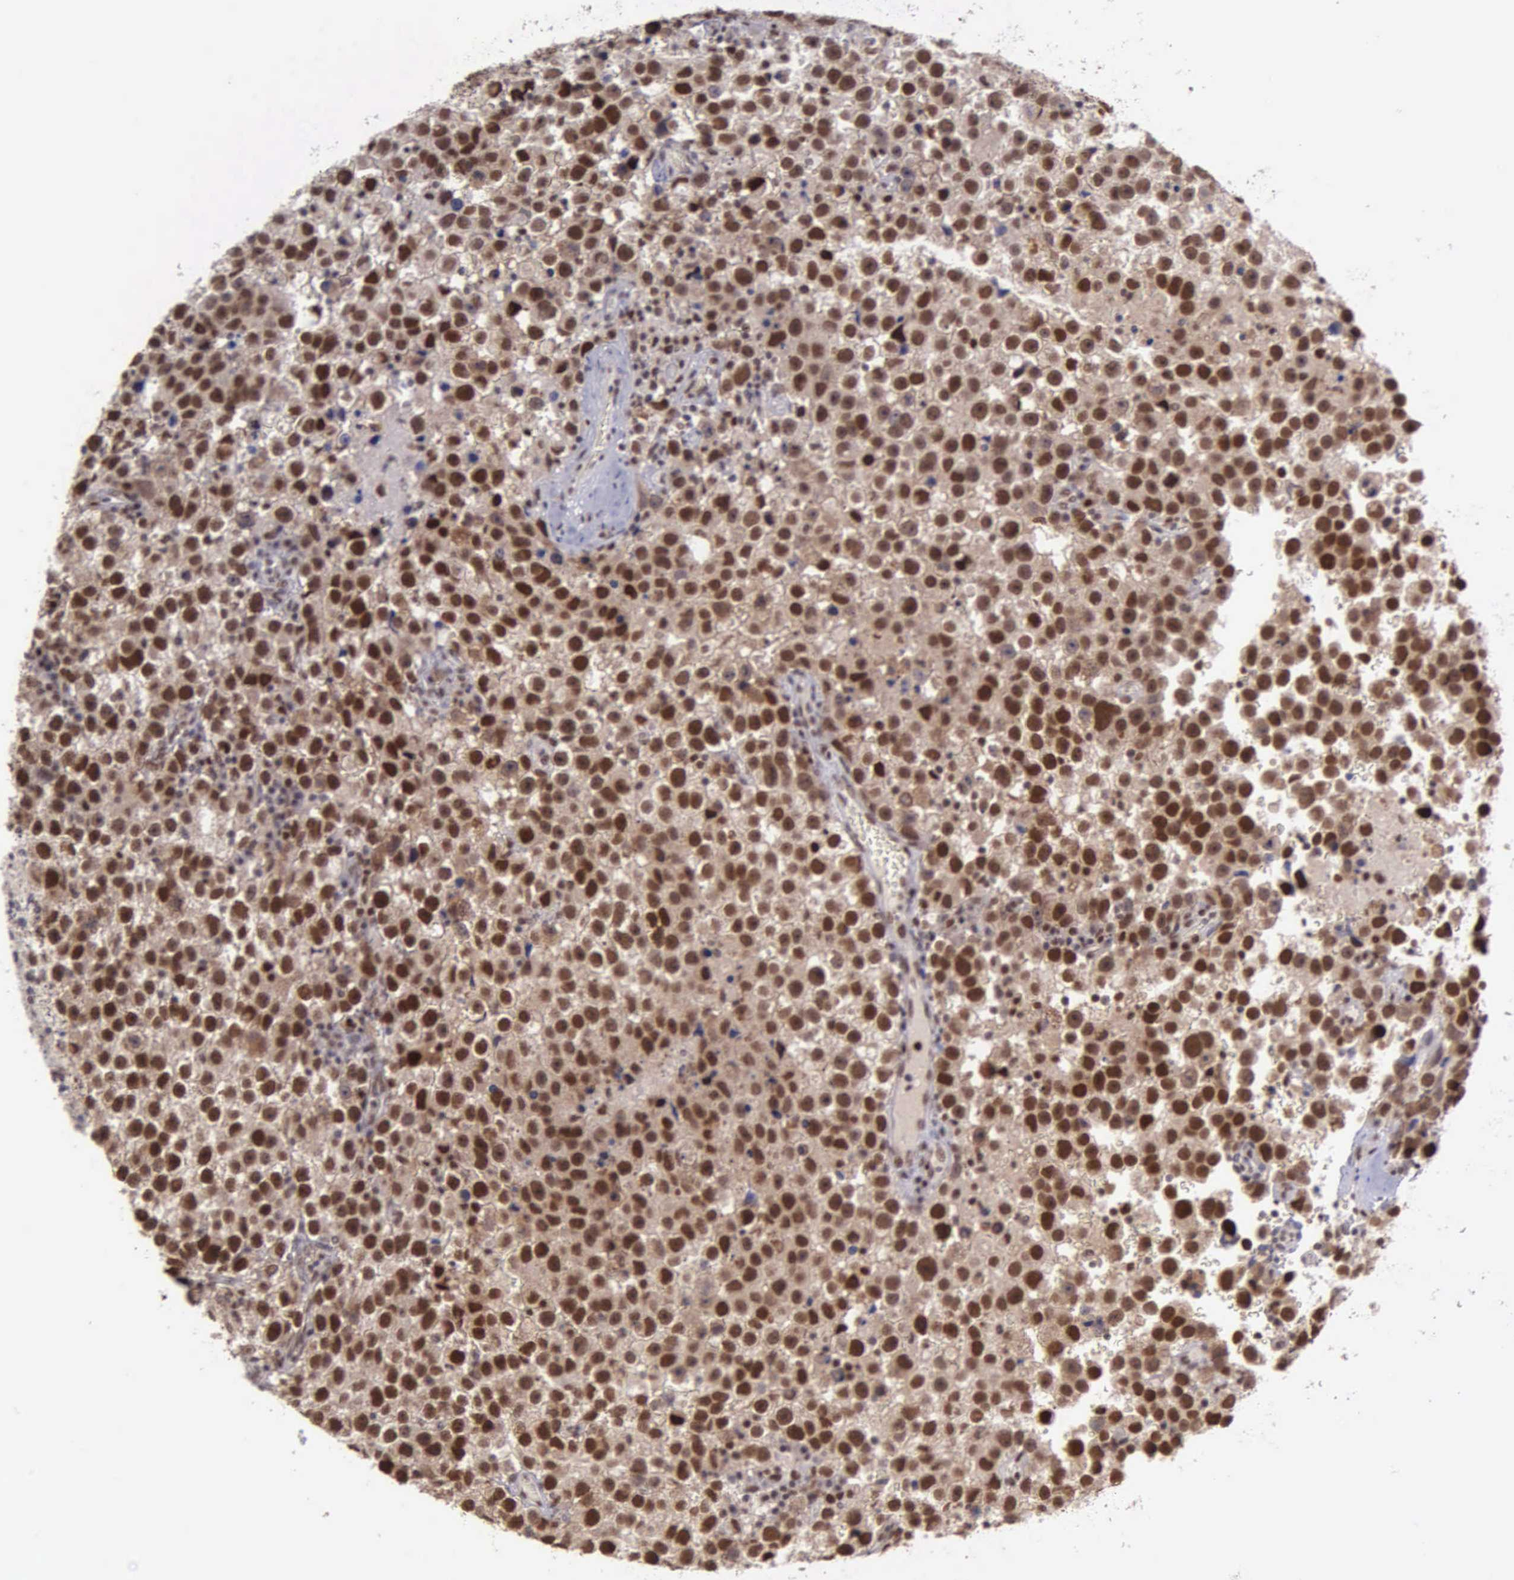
{"staining": {"intensity": "strong", "quantity": ">75%", "location": "cytoplasmic/membranous,nuclear"}, "tissue": "testis cancer", "cell_type": "Tumor cells", "image_type": "cancer", "snomed": [{"axis": "morphology", "description": "Seminoma, NOS"}, {"axis": "topography", "description": "Testis"}], "caption": "Human testis seminoma stained with a protein marker exhibits strong staining in tumor cells.", "gene": "UBR7", "patient": {"sex": "male", "age": 33}}